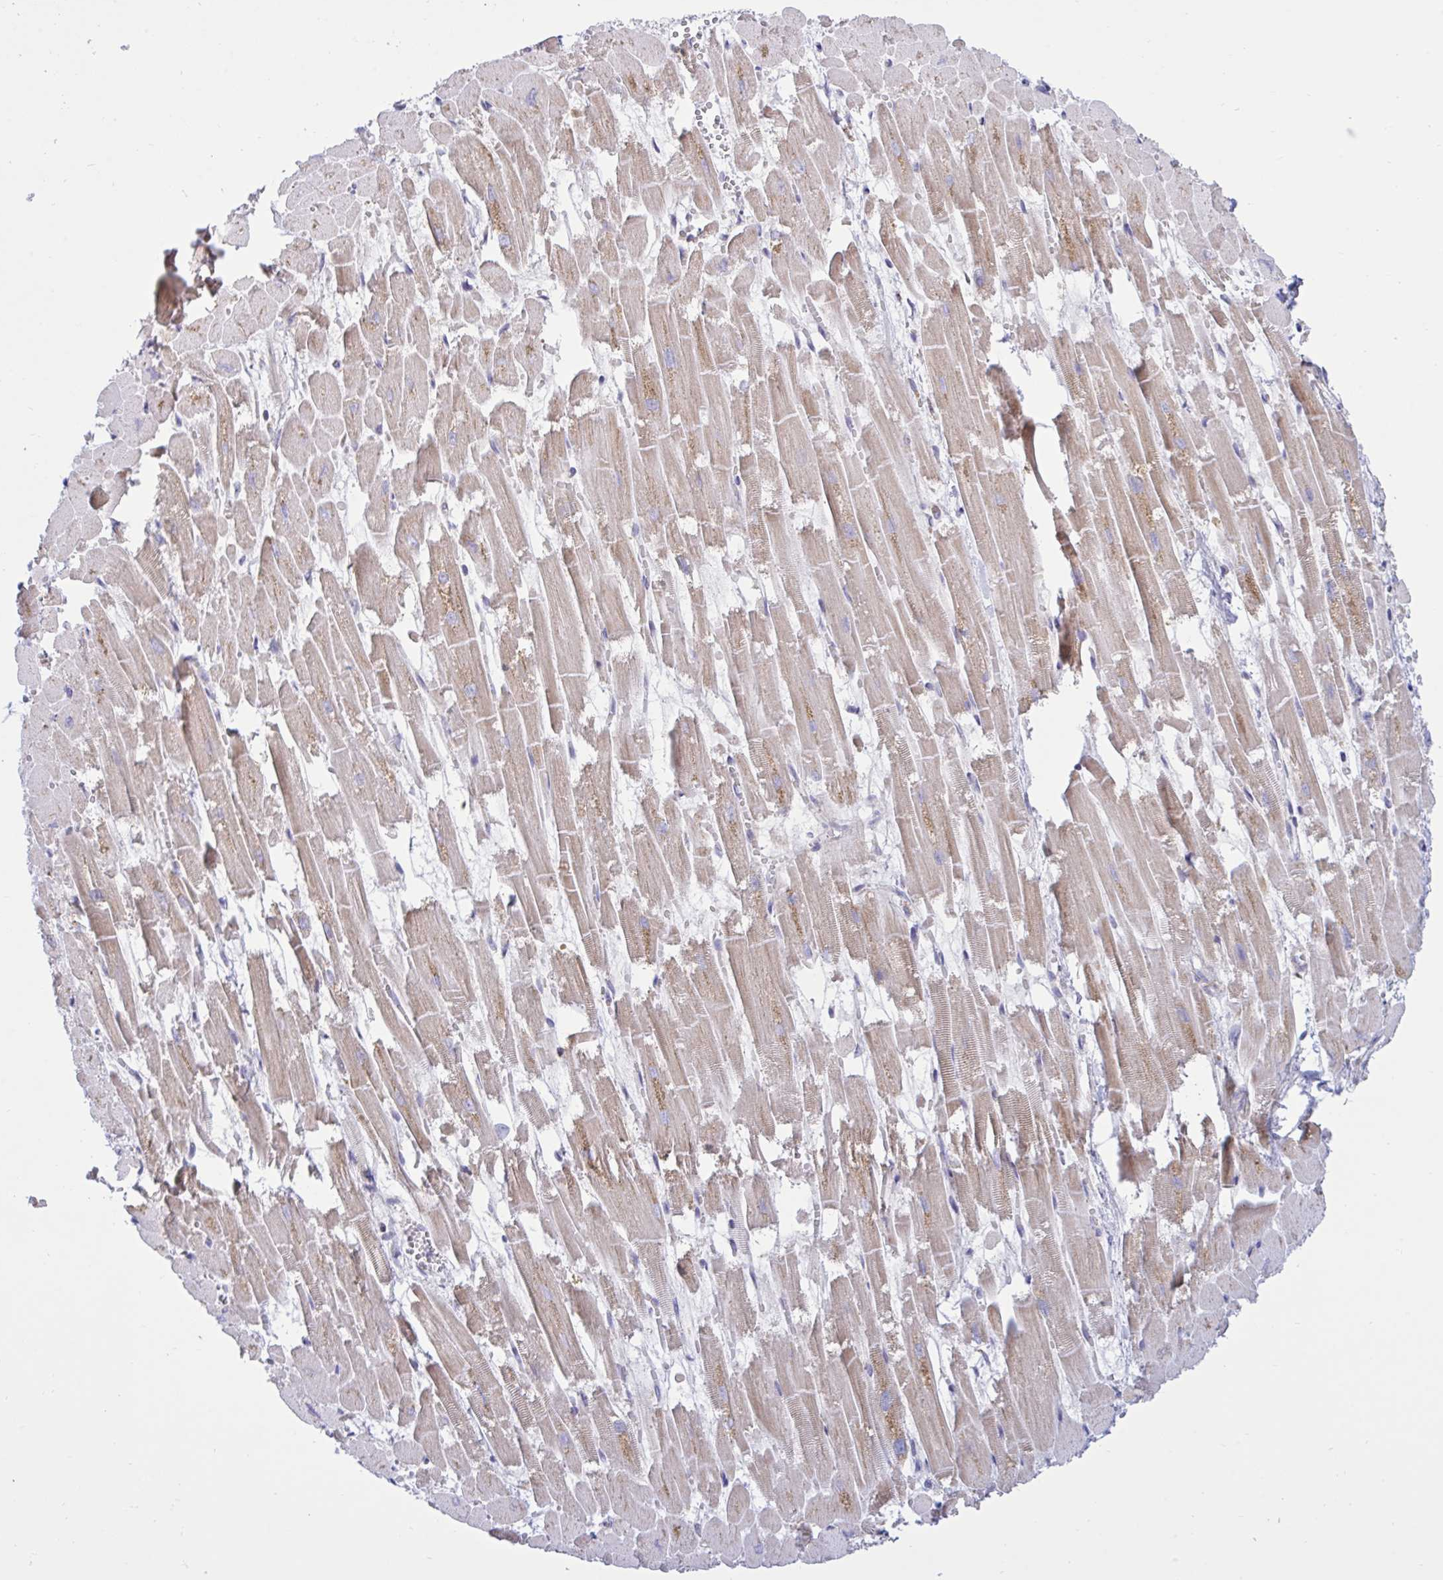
{"staining": {"intensity": "weak", "quantity": ">75%", "location": "cytoplasmic/membranous"}, "tissue": "heart muscle", "cell_type": "Cardiomyocytes", "image_type": "normal", "snomed": [{"axis": "morphology", "description": "Normal tissue, NOS"}, {"axis": "topography", "description": "Heart"}], "caption": "This image reveals immunohistochemistry staining of unremarkable human heart muscle, with low weak cytoplasmic/membranous positivity in approximately >75% of cardiomyocytes.", "gene": "HSPE1", "patient": {"sex": "female", "age": 52}}